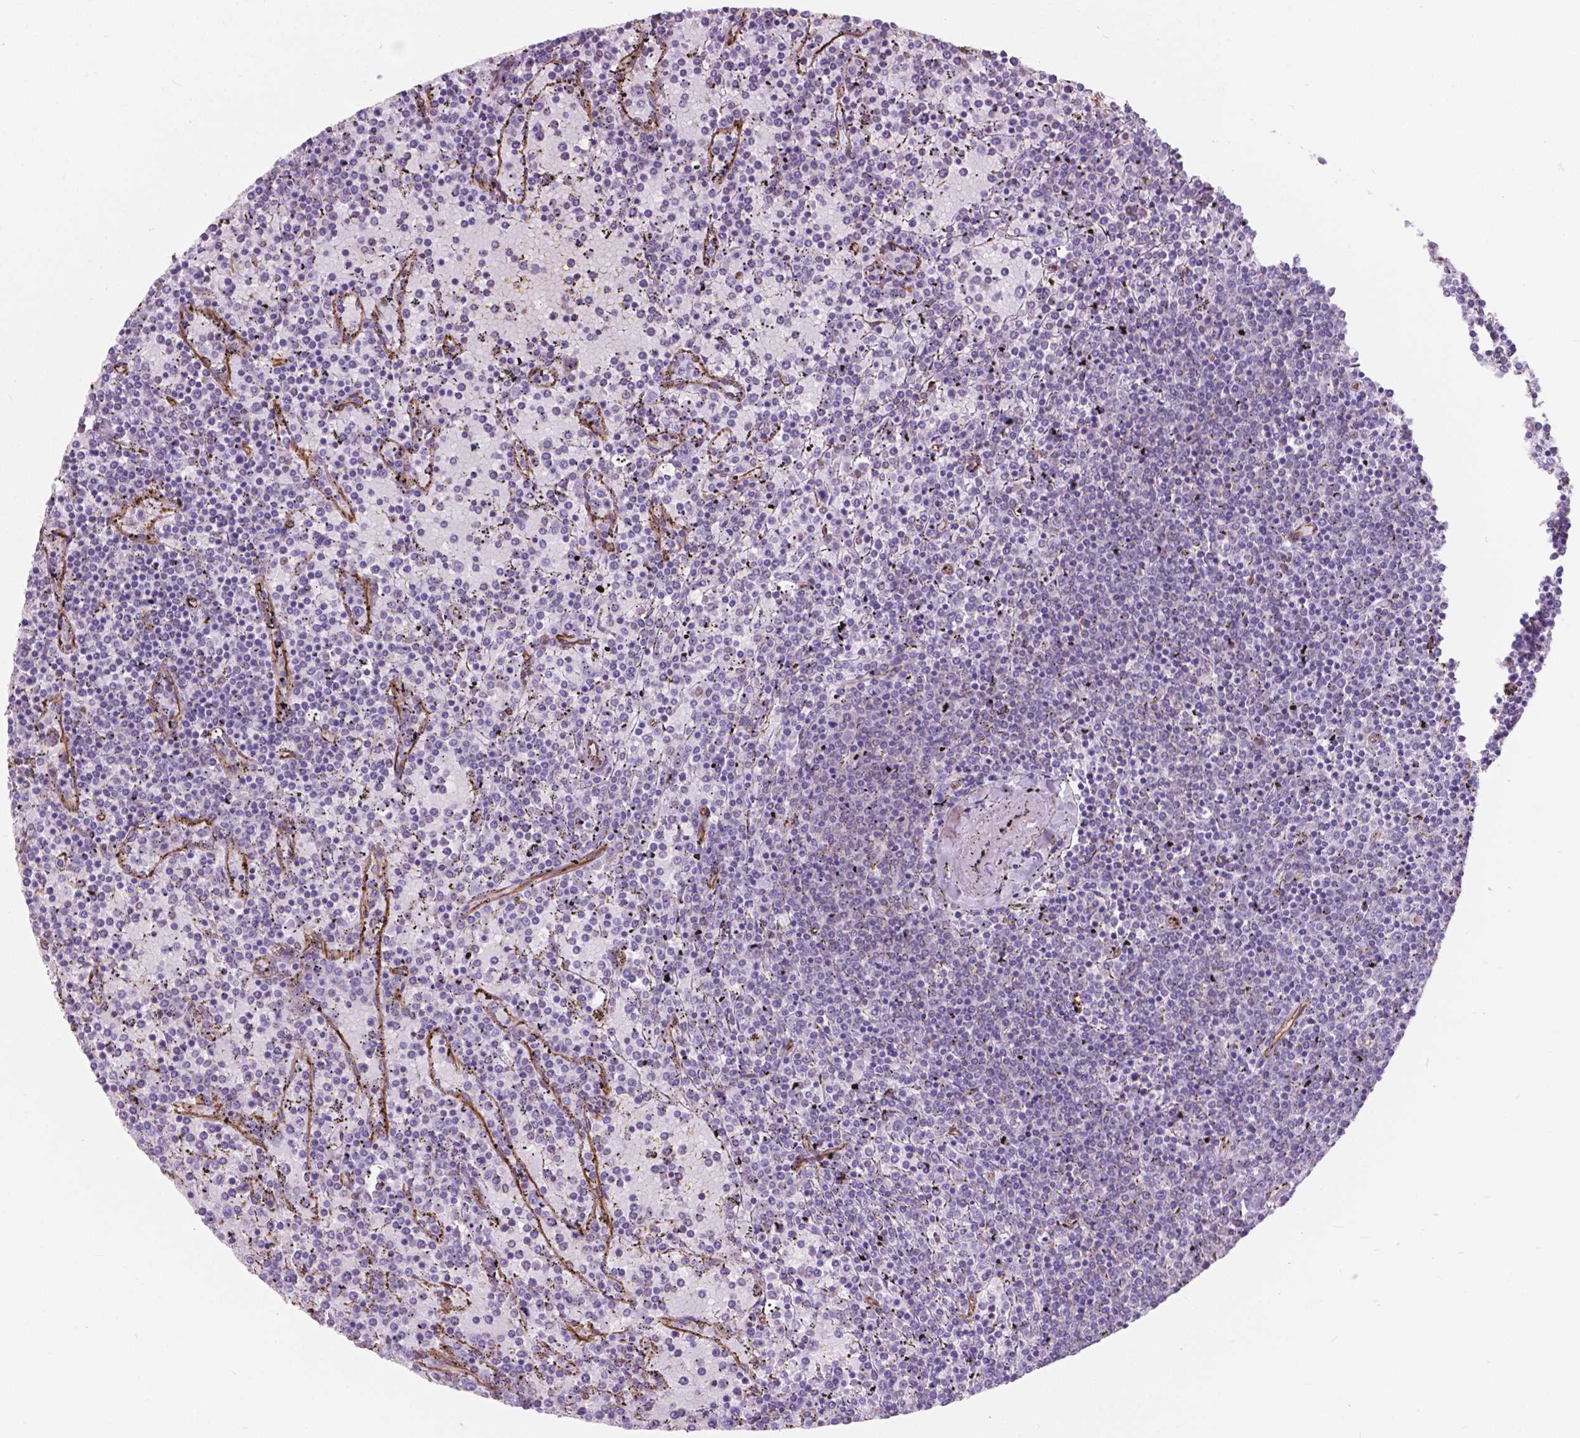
{"staining": {"intensity": "negative", "quantity": "none", "location": "none"}, "tissue": "lymphoma", "cell_type": "Tumor cells", "image_type": "cancer", "snomed": [{"axis": "morphology", "description": "Malignant lymphoma, non-Hodgkin's type, Low grade"}, {"axis": "topography", "description": "Spleen"}], "caption": "This is an immunohistochemistry (IHC) image of human low-grade malignant lymphoma, non-Hodgkin's type. There is no expression in tumor cells.", "gene": "AMOT", "patient": {"sex": "female", "age": 77}}